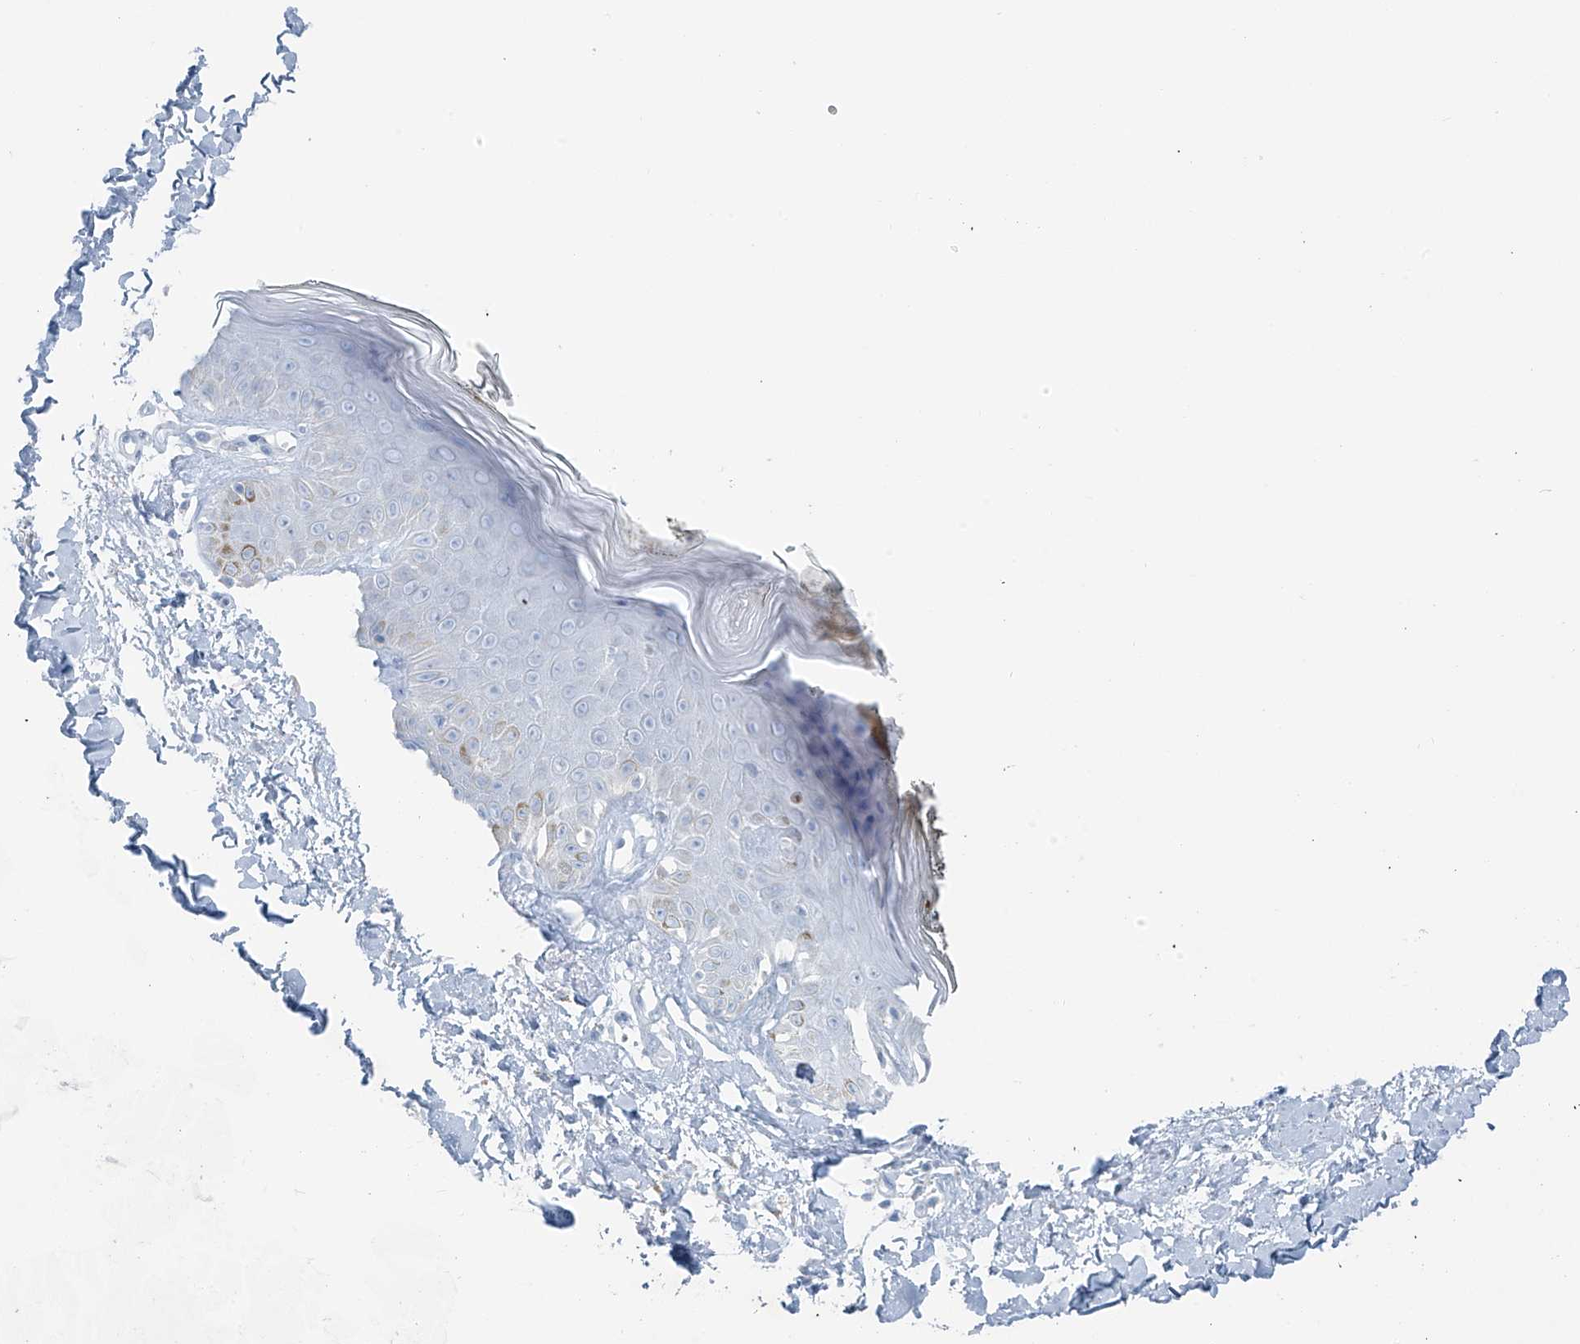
{"staining": {"intensity": "negative", "quantity": "none", "location": "none"}, "tissue": "skin", "cell_type": "Fibroblasts", "image_type": "normal", "snomed": [{"axis": "morphology", "description": "Normal tissue, NOS"}, {"axis": "topography", "description": "Skin"}], "caption": "IHC histopathology image of unremarkable human skin stained for a protein (brown), which demonstrates no positivity in fibroblasts. Nuclei are stained in blue.", "gene": "SLC25A43", "patient": {"sex": "female", "age": 64}}